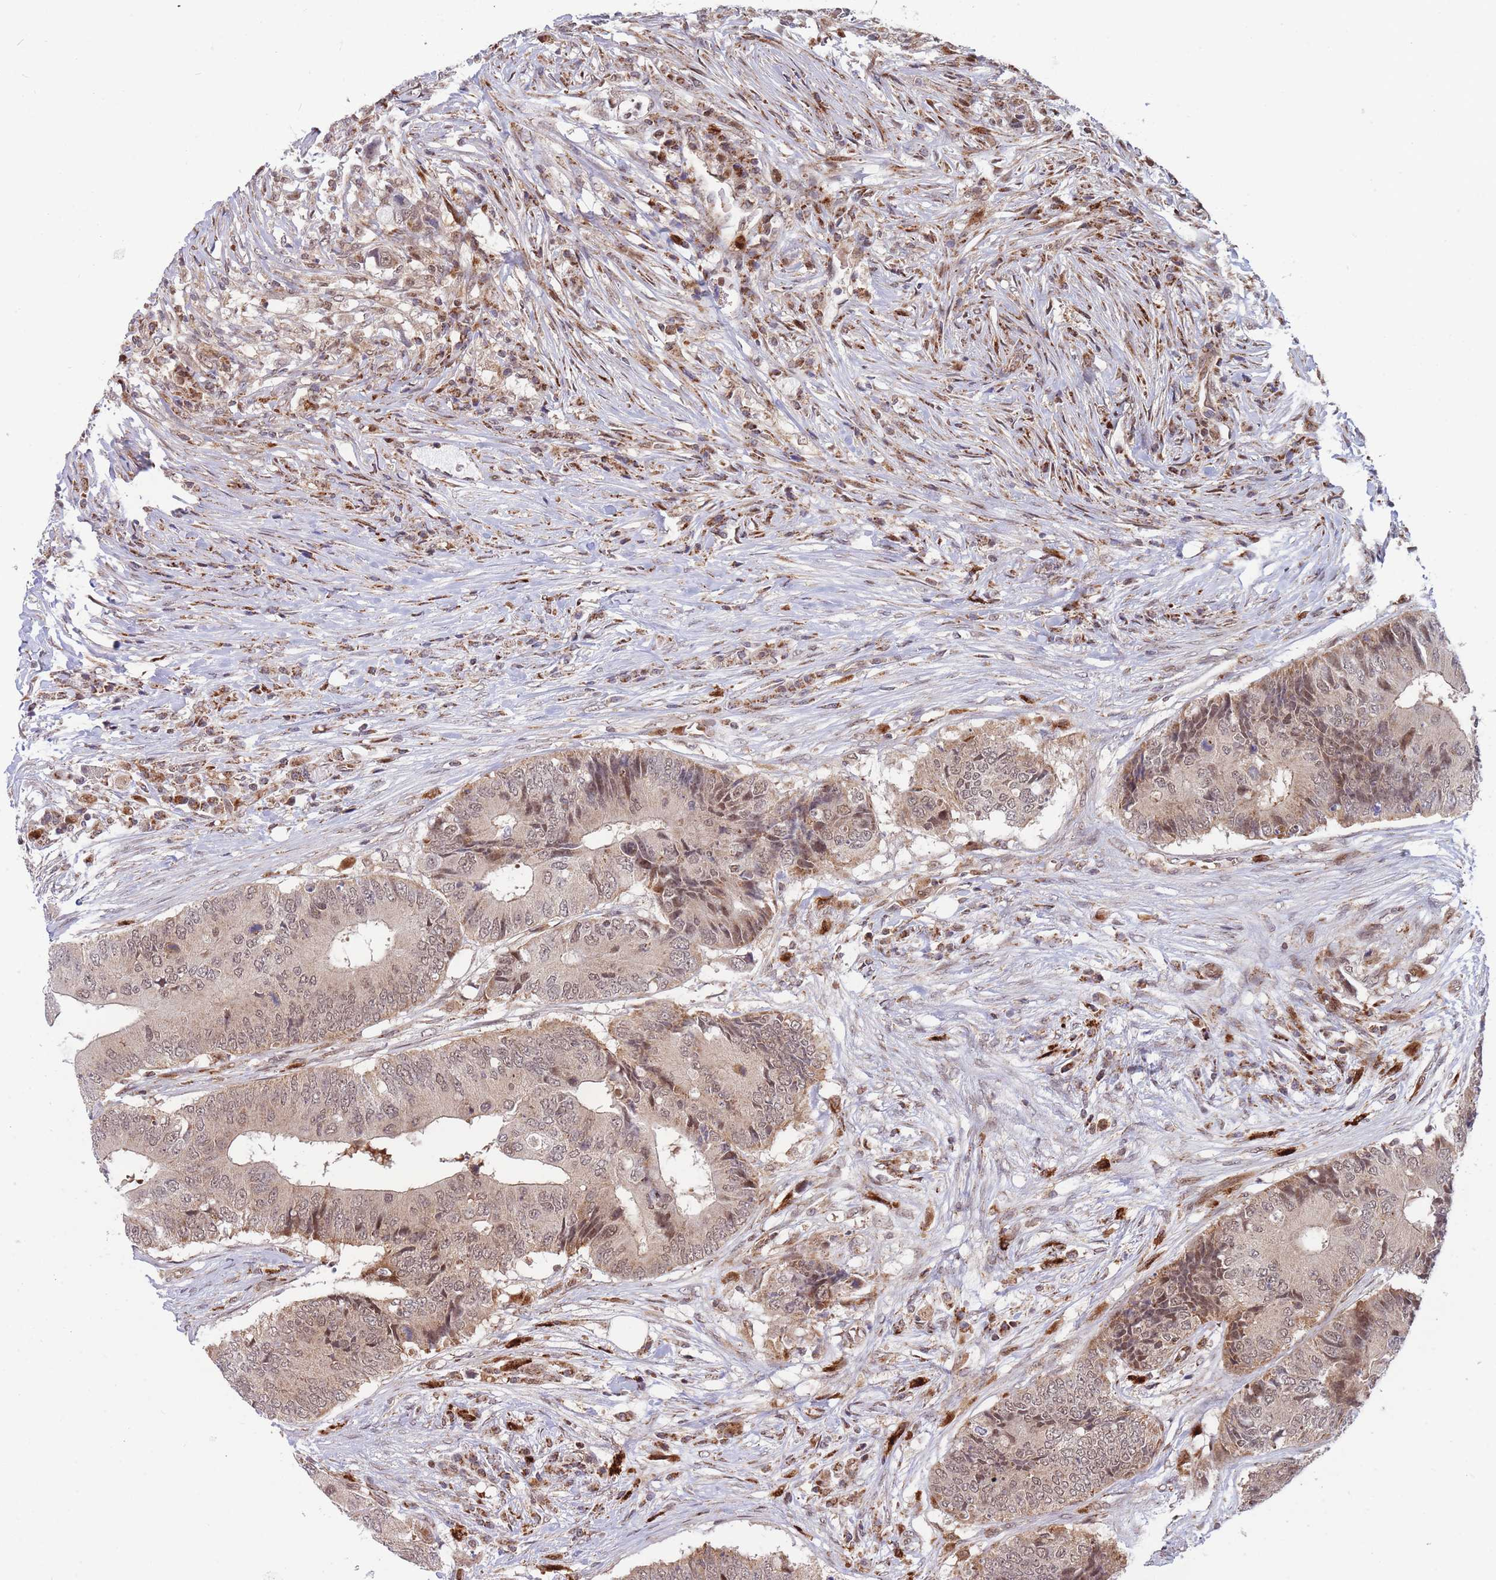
{"staining": {"intensity": "moderate", "quantity": ">75%", "location": "cytoplasmic/membranous,nuclear"}, "tissue": "colorectal cancer", "cell_type": "Tumor cells", "image_type": "cancer", "snomed": [{"axis": "morphology", "description": "Adenocarcinoma, NOS"}, {"axis": "topography", "description": "Colon"}], "caption": "Brown immunohistochemical staining in adenocarcinoma (colorectal) demonstrates moderate cytoplasmic/membranous and nuclear positivity in about >75% of tumor cells.", "gene": "BOD1L1", "patient": {"sex": "male", "age": 71}}